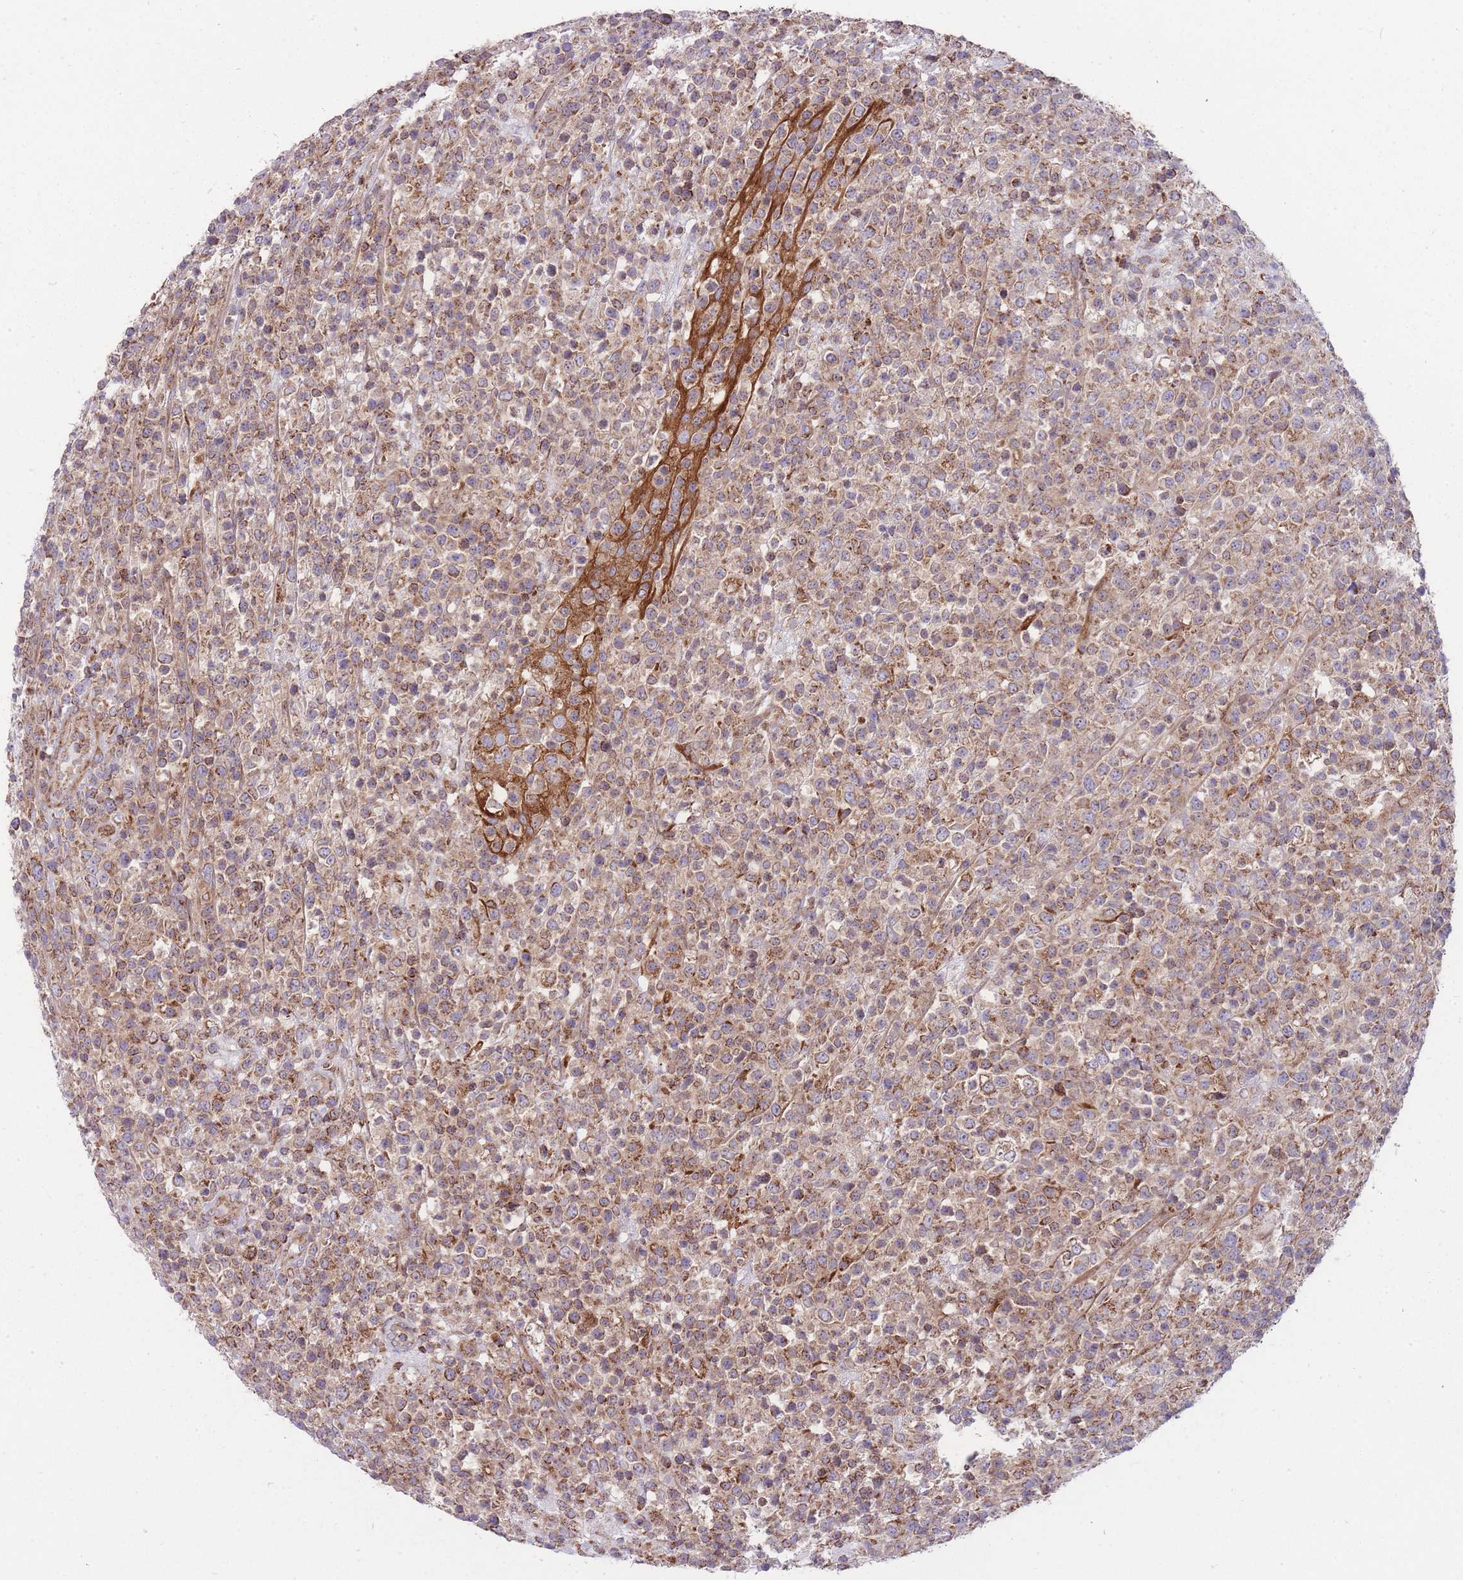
{"staining": {"intensity": "moderate", "quantity": ">75%", "location": "cytoplasmic/membranous"}, "tissue": "lymphoma", "cell_type": "Tumor cells", "image_type": "cancer", "snomed": [{"axis": "morphology", "description": "Malignant lymphoma, non-Hodgkin's type, High grade"}, {"axis": "topography", "description": "Colon"}], "caption": "This photomicrograph exhibits immunohistochemistry (IHC) staining of lymphoma, with medium moderate cytoplasmic/membranous positivity in approximately >75% of tumor cells.", "gene": "ANKRD10", "patient": {"sex": "female", "age": 53}}